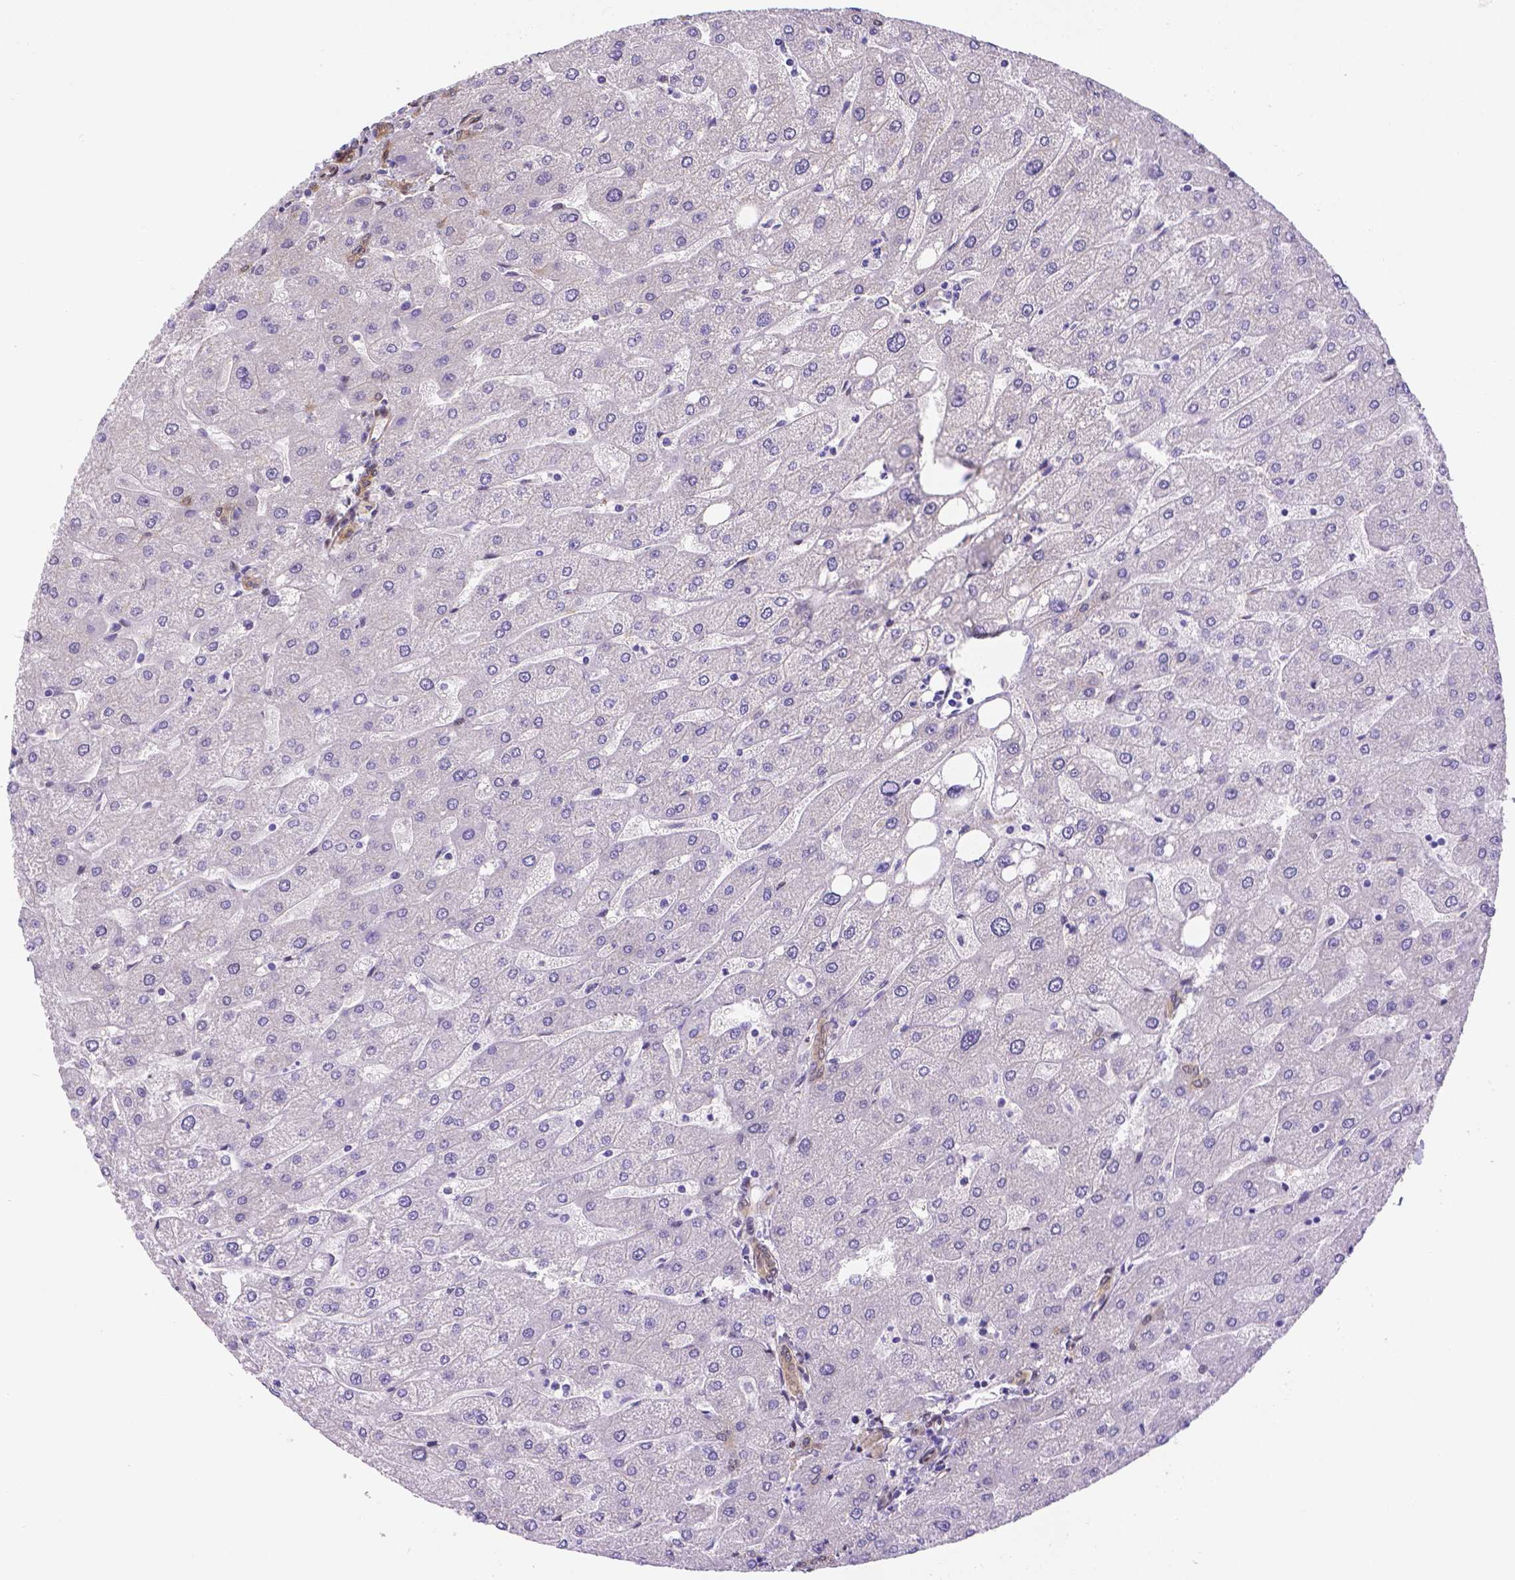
{"staining": {"intensity": "weak", "quantity": ">75%", "location": "cytoplasmic/membranous"}, "tissue": "liver", "cell_type": "Cholangiocytes", "image_type": "normal", "snomed": [{"axis": "morphology", "description": "Normal tissue, NOS"}, {"axis": "topography", "description": "Liver"}], "caption": "The photomicrograph demonstrates staining of normal liver, revealing weak cytoplasmic/membranous protein positivity (brown color) within cholangiocytes.", "gene": "YAP1", "patient": {"sex": "male", "age": 67}}